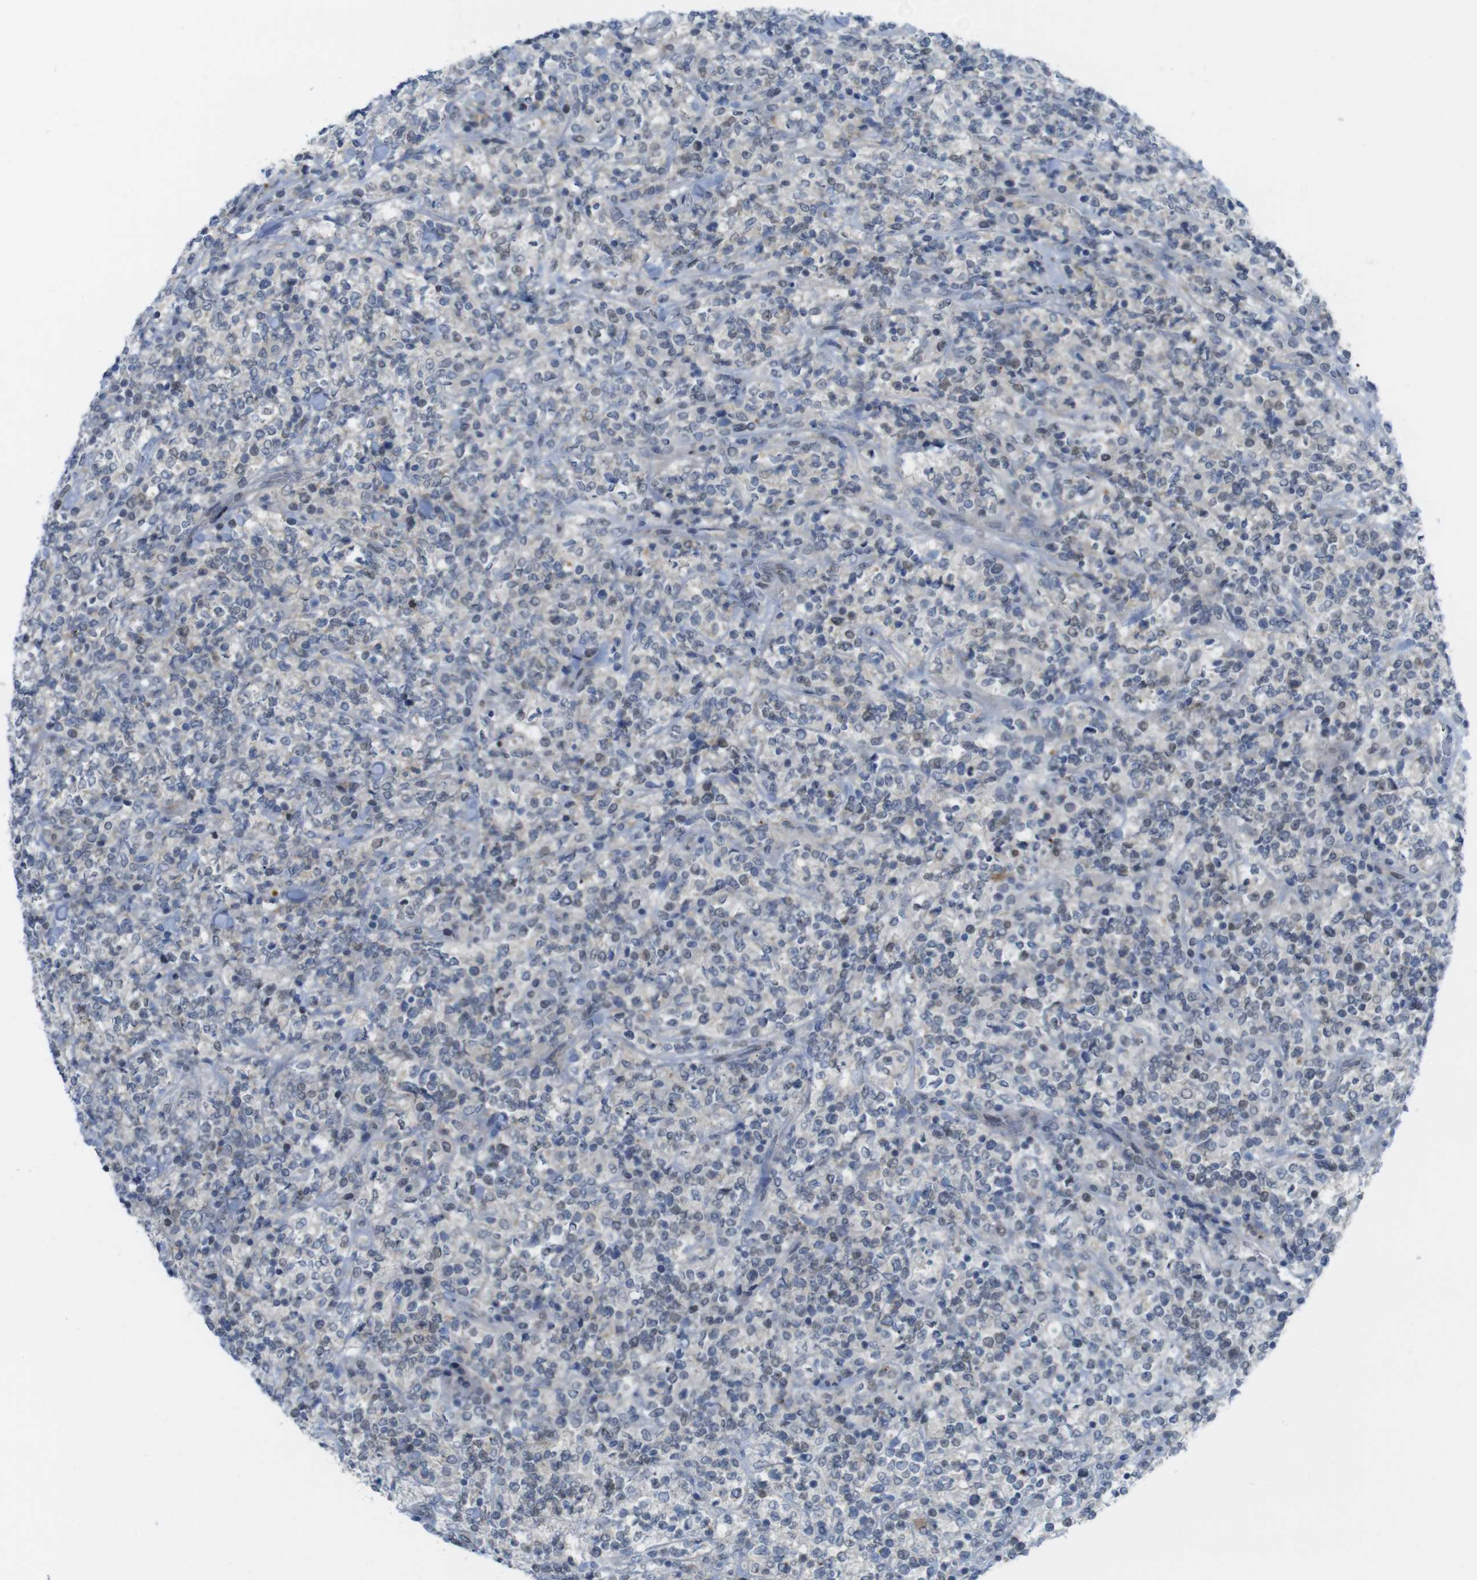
{"staining": {"intensity": "strong", "quantity": ">75%", "location": "nuclear"}, "tissue": "lymphoma", "cell_type": "Tumor cells", "image_type": "cancer", "snomed": [{"axis": "morphology", "description": "Malignant lymphoma, non-Hodgkin's type, High grade"}, {"axis": "topography", "description": "Soft tissue"}], "caption": "High-power microscopy captured an immunohistochemistry (IHC) image of high-grade malignant lymphoma, non-Hodgkin's type, revealing strong nuclear positivity in approximately >75% of tumor cells.", "gene": "UBB", "patient": {"sex": "male", "age": 18}}